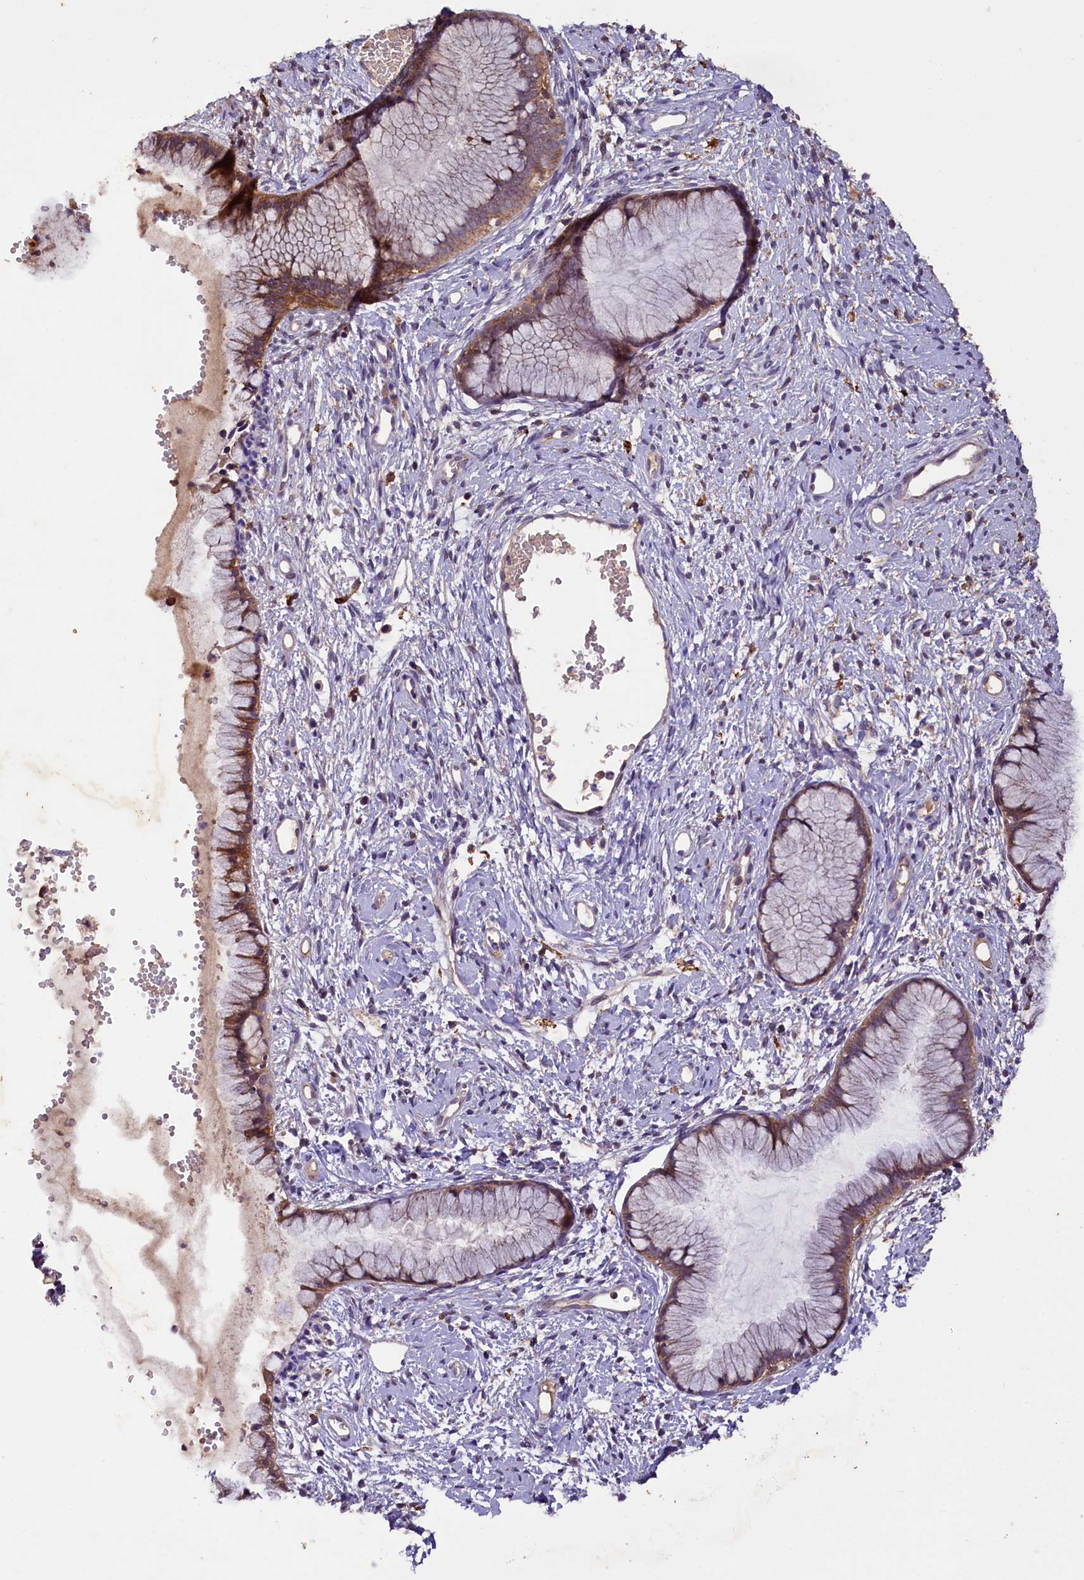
{"staining": {"intensity": "moderate", "quantity": "25%-75%", "location": "cytoplasmic/membranous"}, "tissue": "cervix", "cell_type": "Glandular cells", "image_type": "normal", "snomed": [{"axis": "morphology", "description": "Normal tissue, NOS"}, {"axis": "topography", "description": "Cervix"}], "caption": "Immunohistochemistry (IHC) of normal human cervix shows medium levels of moderate cytoplasmic/membranous staining in about 25%-75% of glandular cells.", "gene": "PLXNB1", "patient": {"sex": "female", "age": 42}}